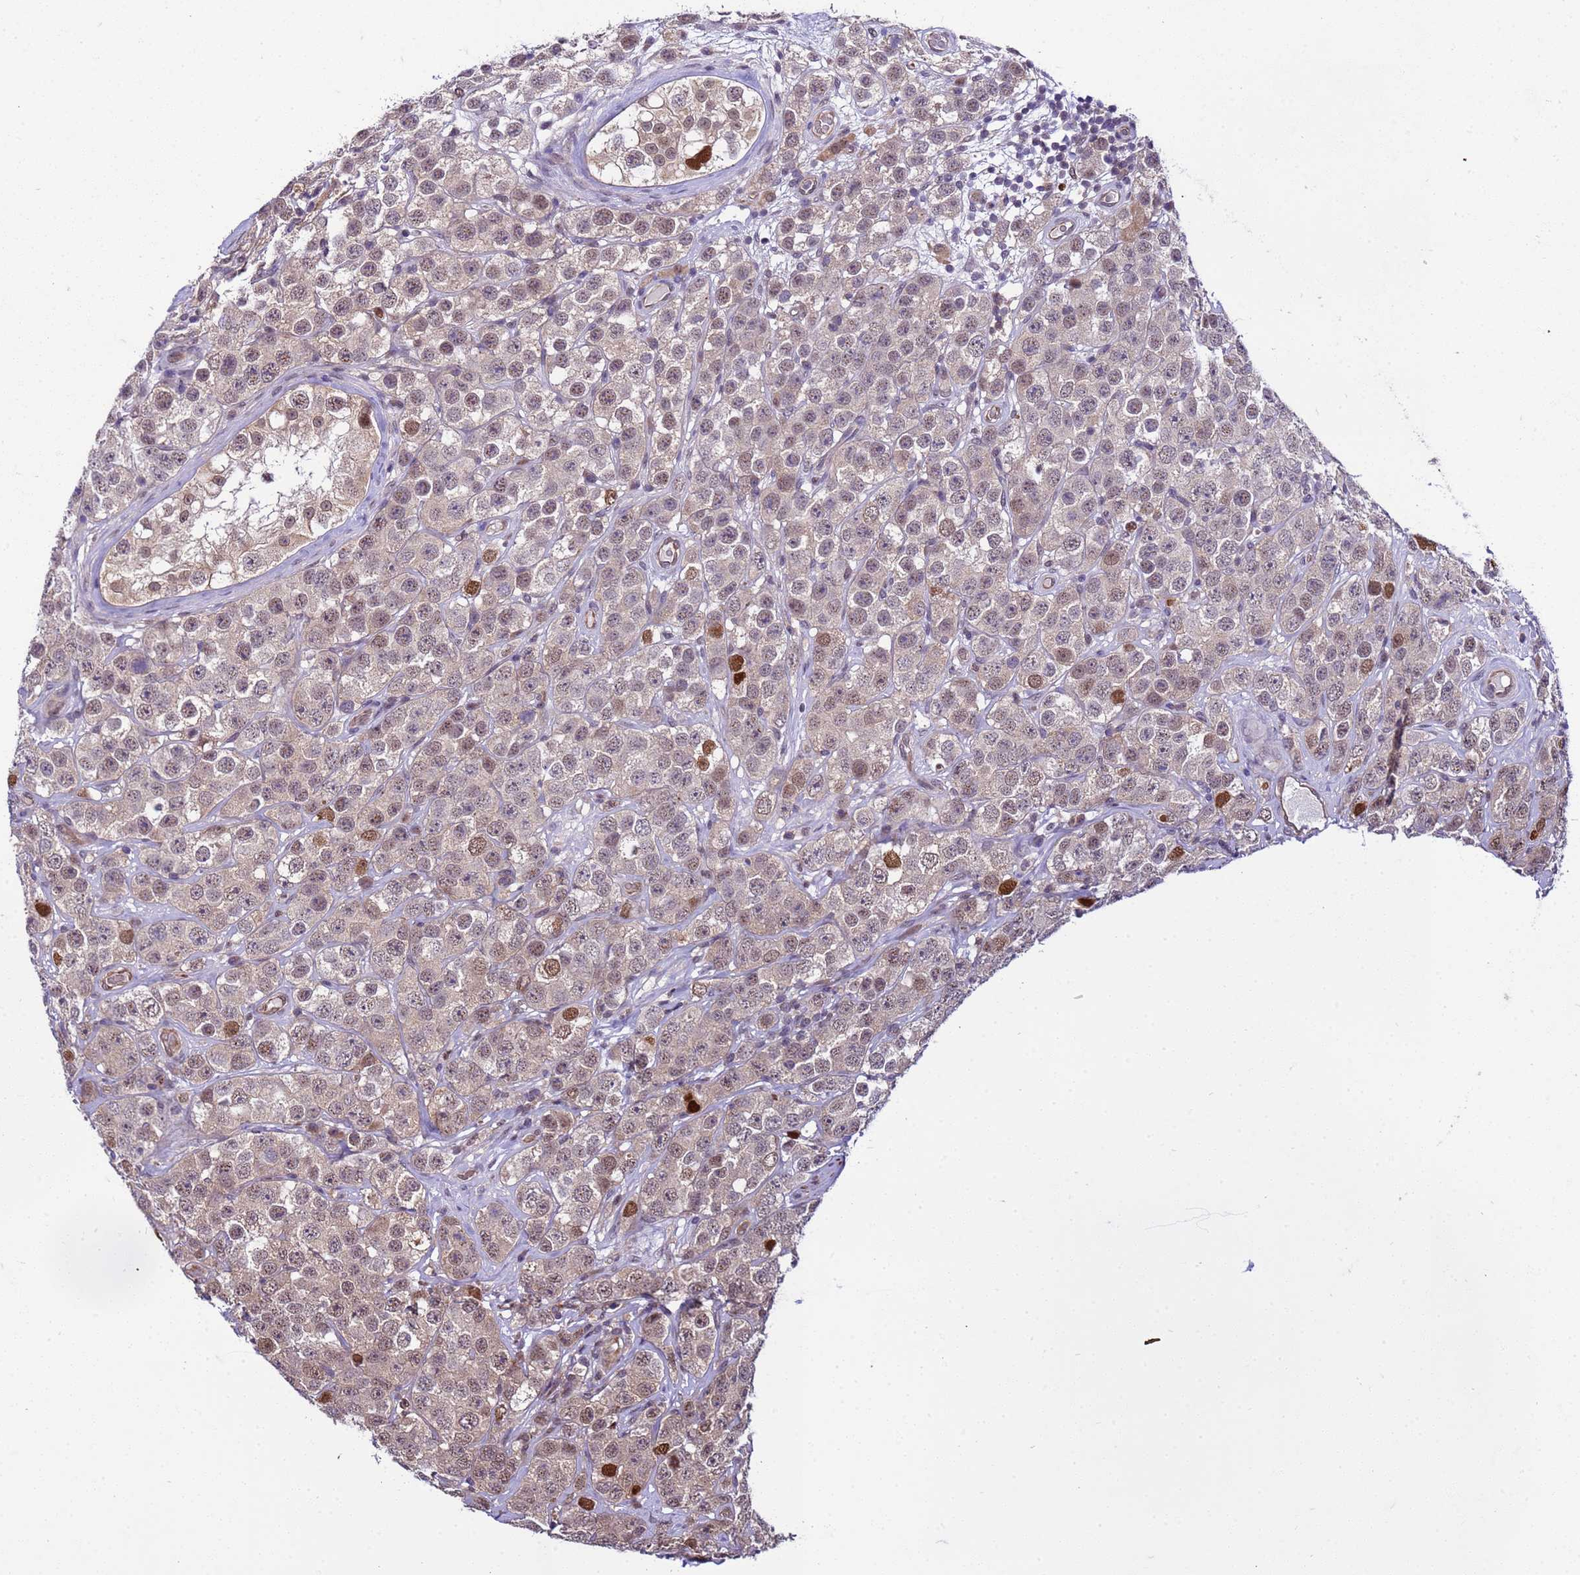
{"staining": {"intensity": "weak", "quantity": ">75%", "location": "nuclear"}, "tissue": "testis cancer", "cell_type": "Tumor cells", "image_type": "cancer", "snomed": [{"axis": "morphology", "description": "Seminoma, NOS"}, {"axis": "topography", "description": "Testis"}], "caption": "Protein staining exhibits weak nuclear expression in about >75% of tumor cells in testis cancer.", "gene": "GEN1", "patient": {"sex": "male", "age": 28}}